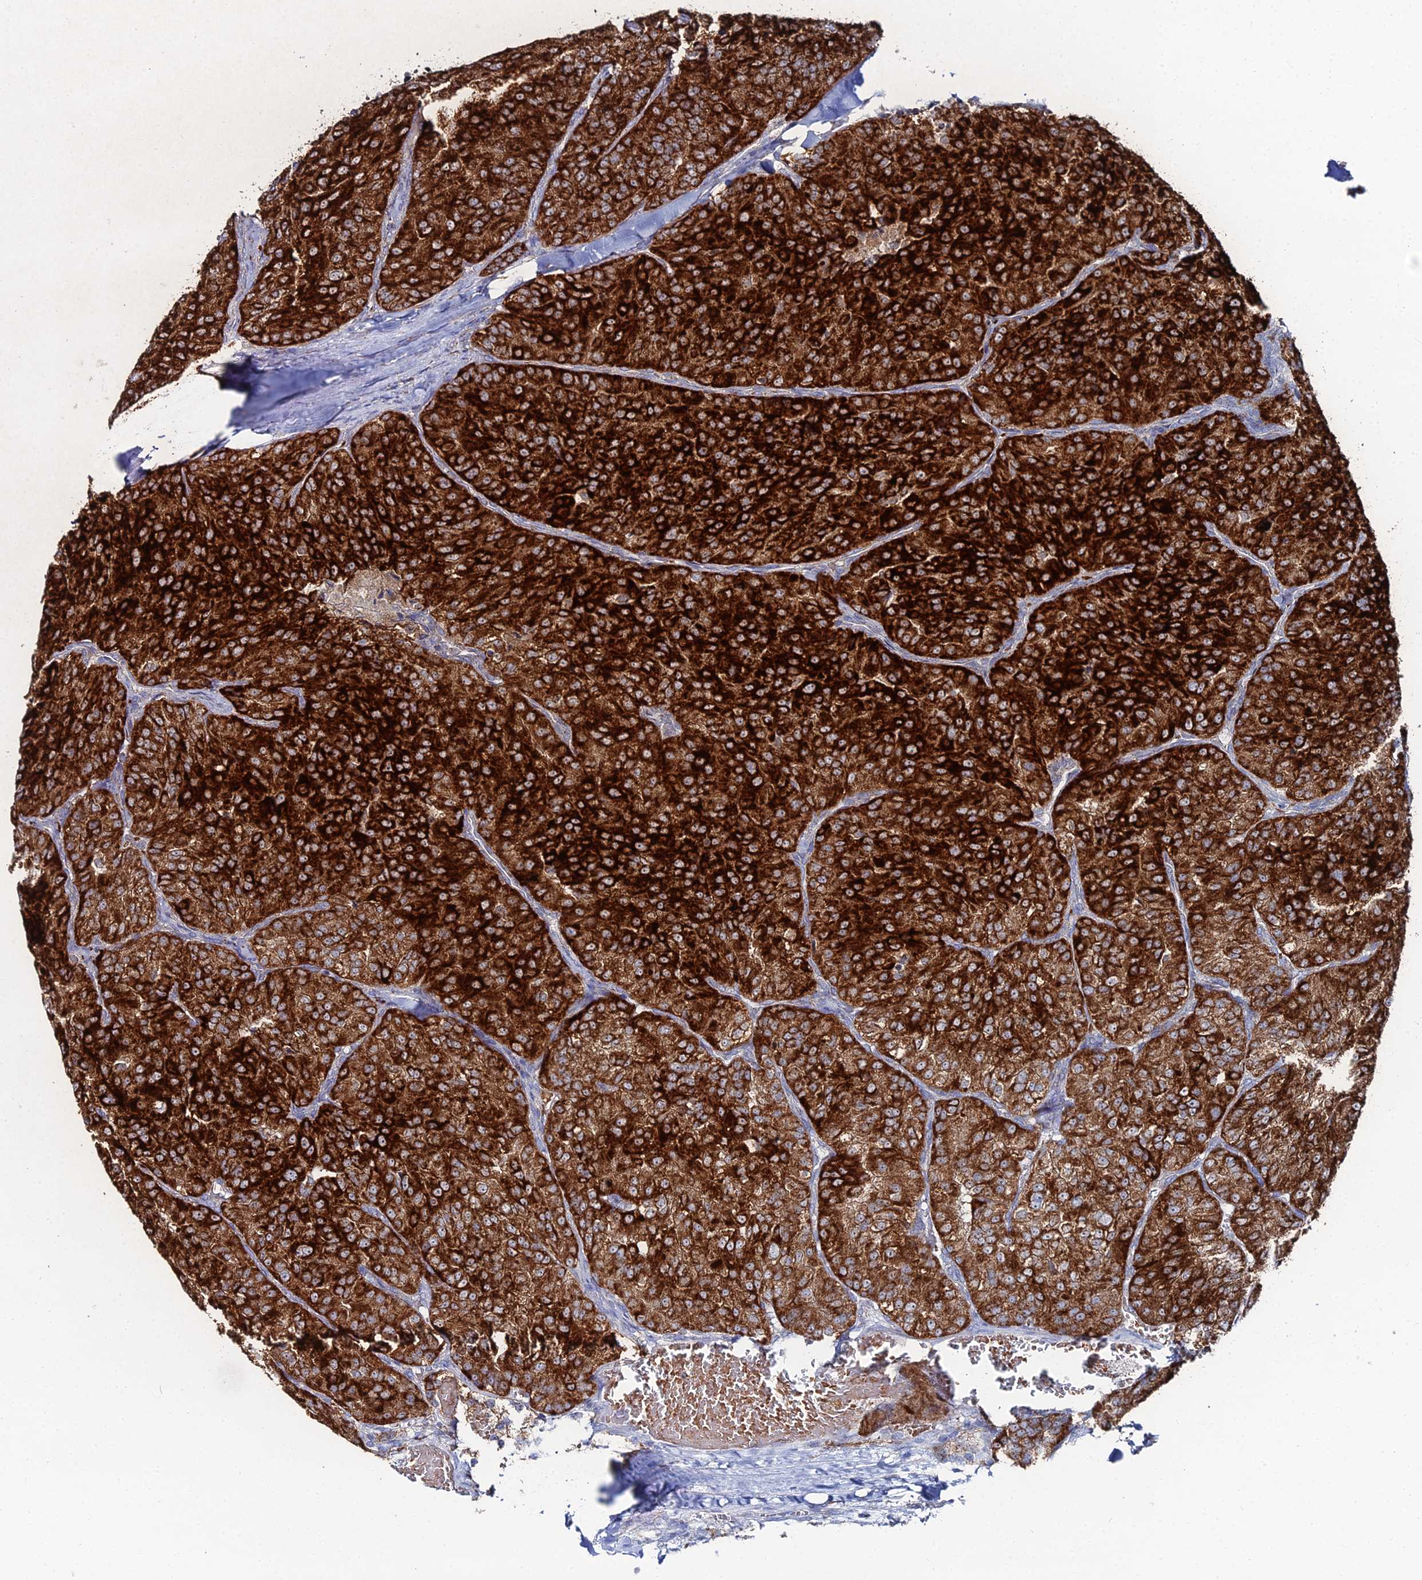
{"staining": {"intensity": "strong", "quantity": ">75%", "location": "cytoplasmic/membranous"}, "tissue": "renal cancer", "cell_type": "Tumor cells", "image_type": "cancer", "snomed": [{"axis": "morphology", "description": "Adenocarcinoma, NOS"}, {"axis": "topography", "description": "Kidney"}], "caption": "A brown stain shows strong cytoplasmic/membranous expression of a protein in adenocarcinoma (renal) tumor cells.", "gene": "MPC1", "patient": {"sex": "female", "age": 63}}